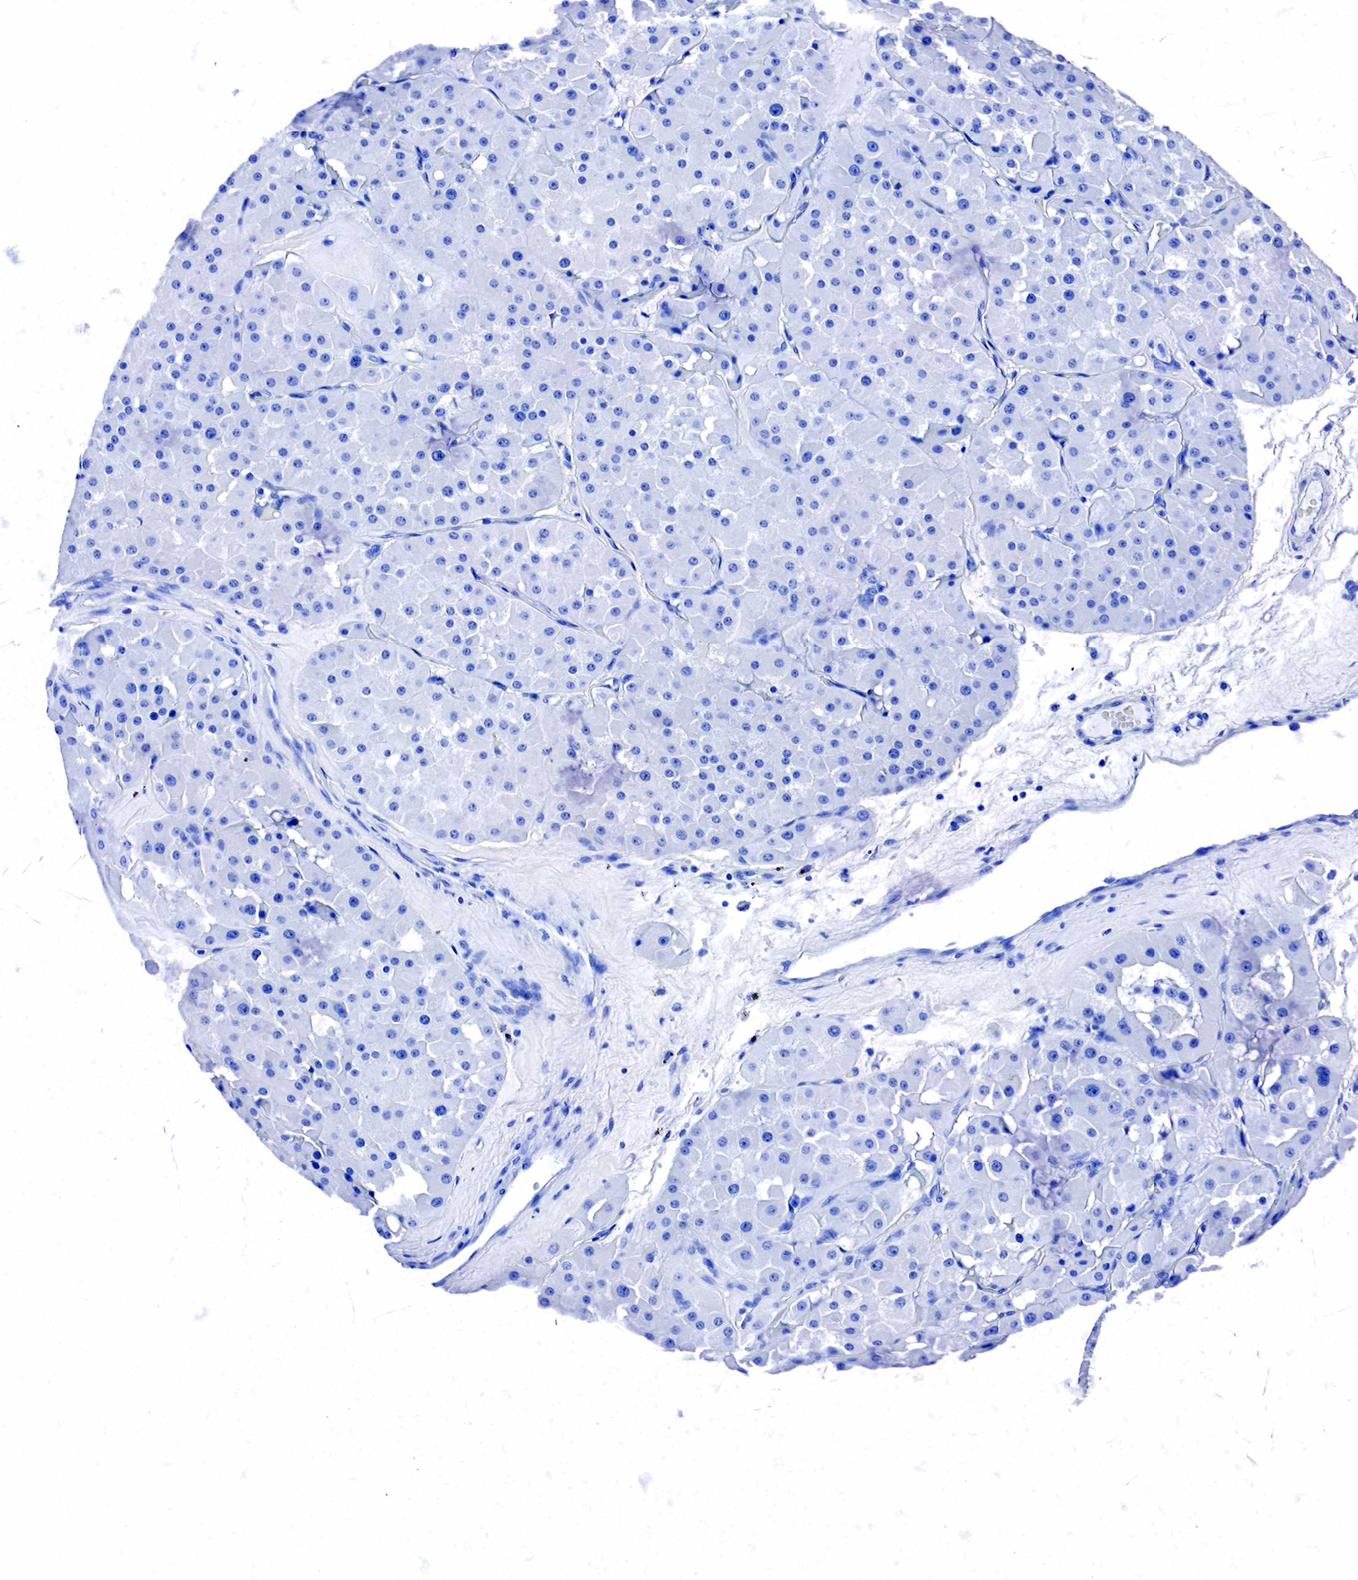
{"staining": {"intensity": "negative", "quantity": "none", "location": "none"}, "tissue": "renal cancer", "cell_type": "Tumor cells", "image_type": "cancer", "snomed": [{"axis": "morphology", "description": "Adenocarcinoma, uncertain malignant potential"}, {"axis": "topography", "description": "Kidney"}], "caption": "IHC photomicrograph of human renal adenocarcinoma,  uncertain malignant potential stained for a protein (brown), which reveals no positivity in tumor cells. The staining is performed using DAB brown chromogen with nuclei counter-stained in using hematoxylin.", "gene": "ACP3", "patient": {"sex": "male", "age": 63}}